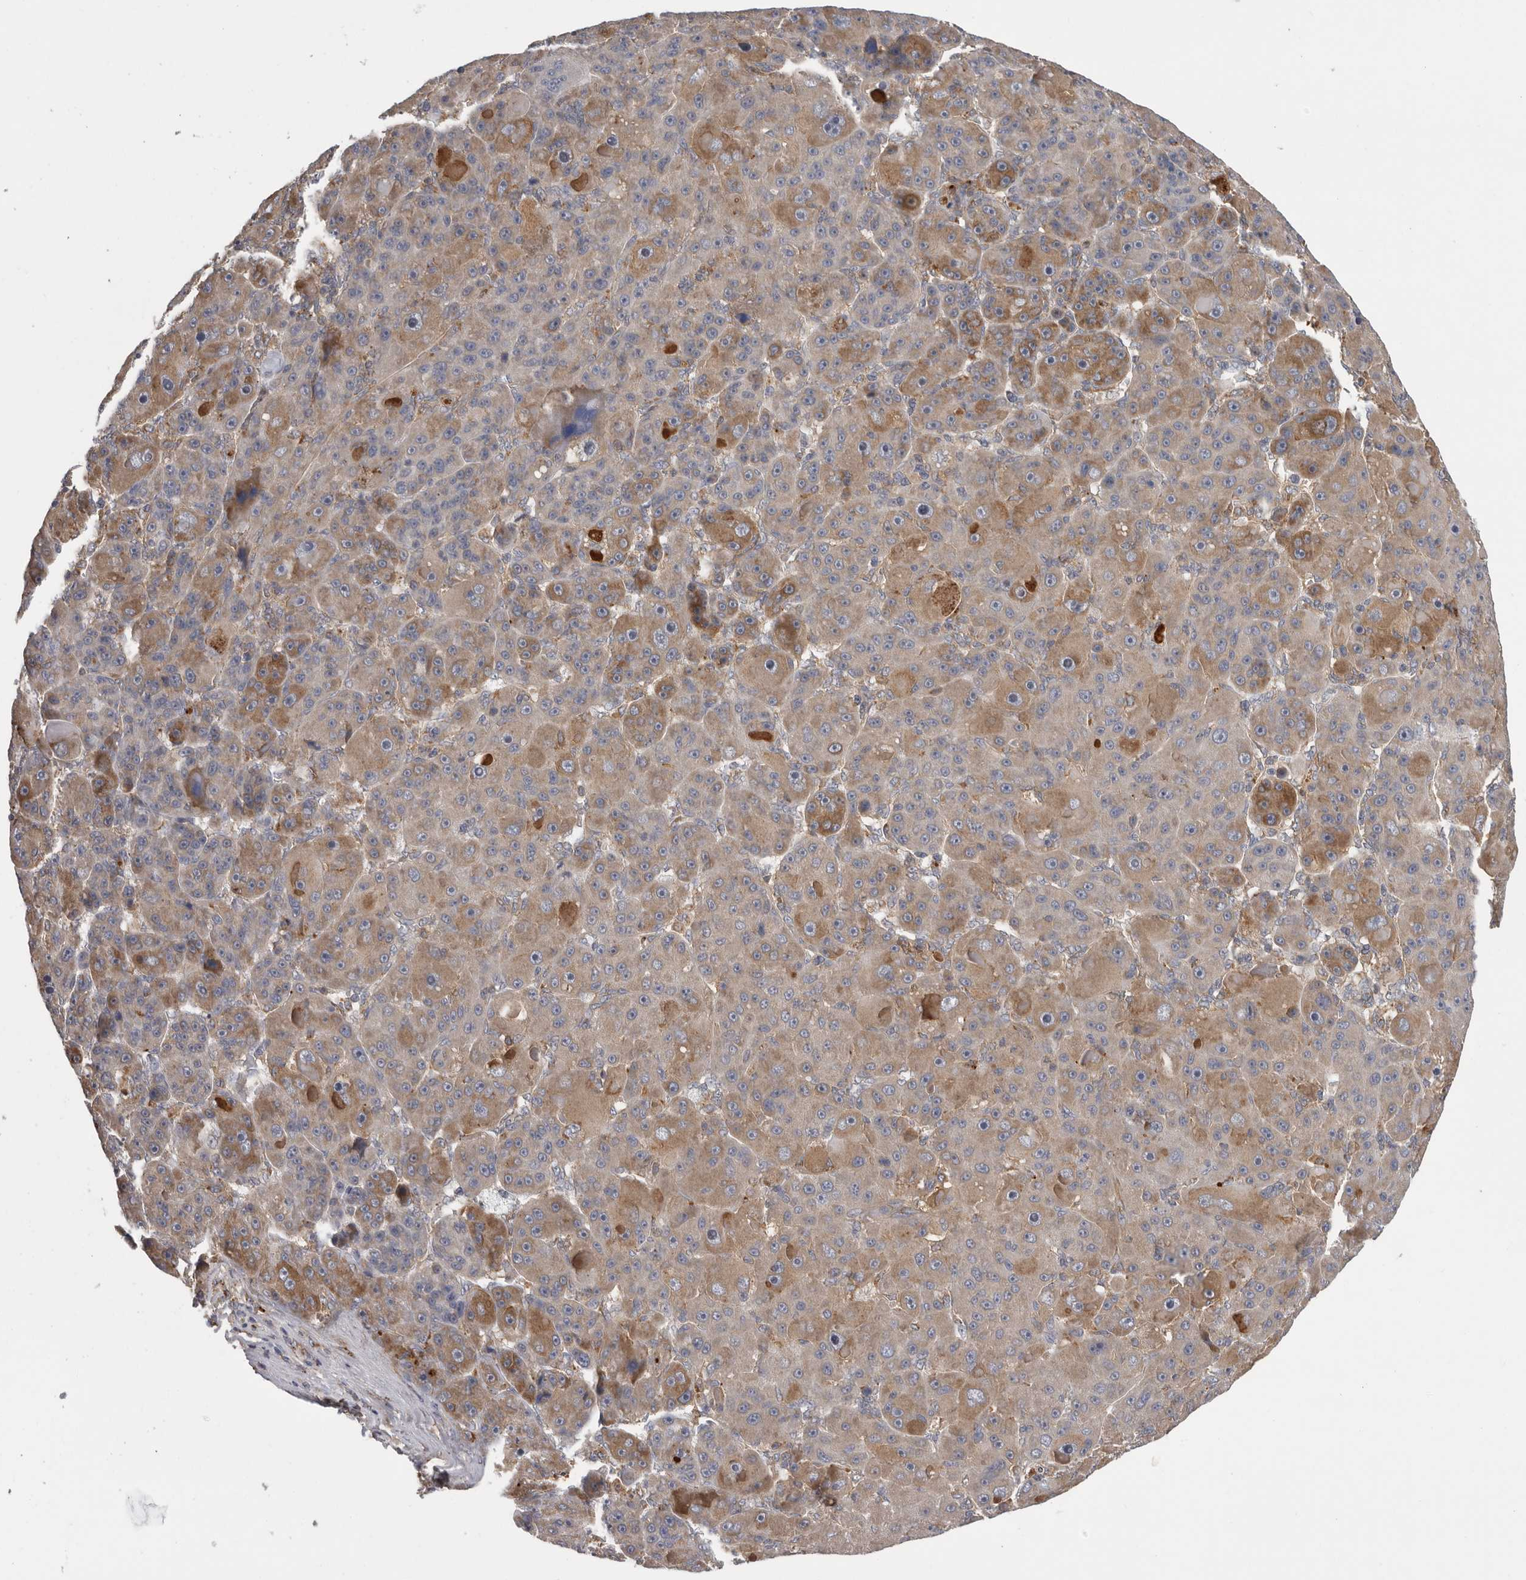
{"staining": {"intensity": "moderate", "quantity": "25%-75%", "location": "cytoplasmic/membranous"}, "tissue": "liver cancer", "cell_type": "Tumor cells", "image_type": "cancer", "snomed": [{"axis": "morphology", "description": "Carcinoma, Hepatocellular, NOS"}, {"axis": "topography", "description": "Liver"}], "caption": "Protein staining by immunohistochemistry (IHC) displays moderate cytoplasmic/membranous expression in approximately 25%-75% of tumor cells in liver cancer (hepatocellular carcinoma).", "gene": "C1orf109", "patient": {"sex": "male", "age": 76}}